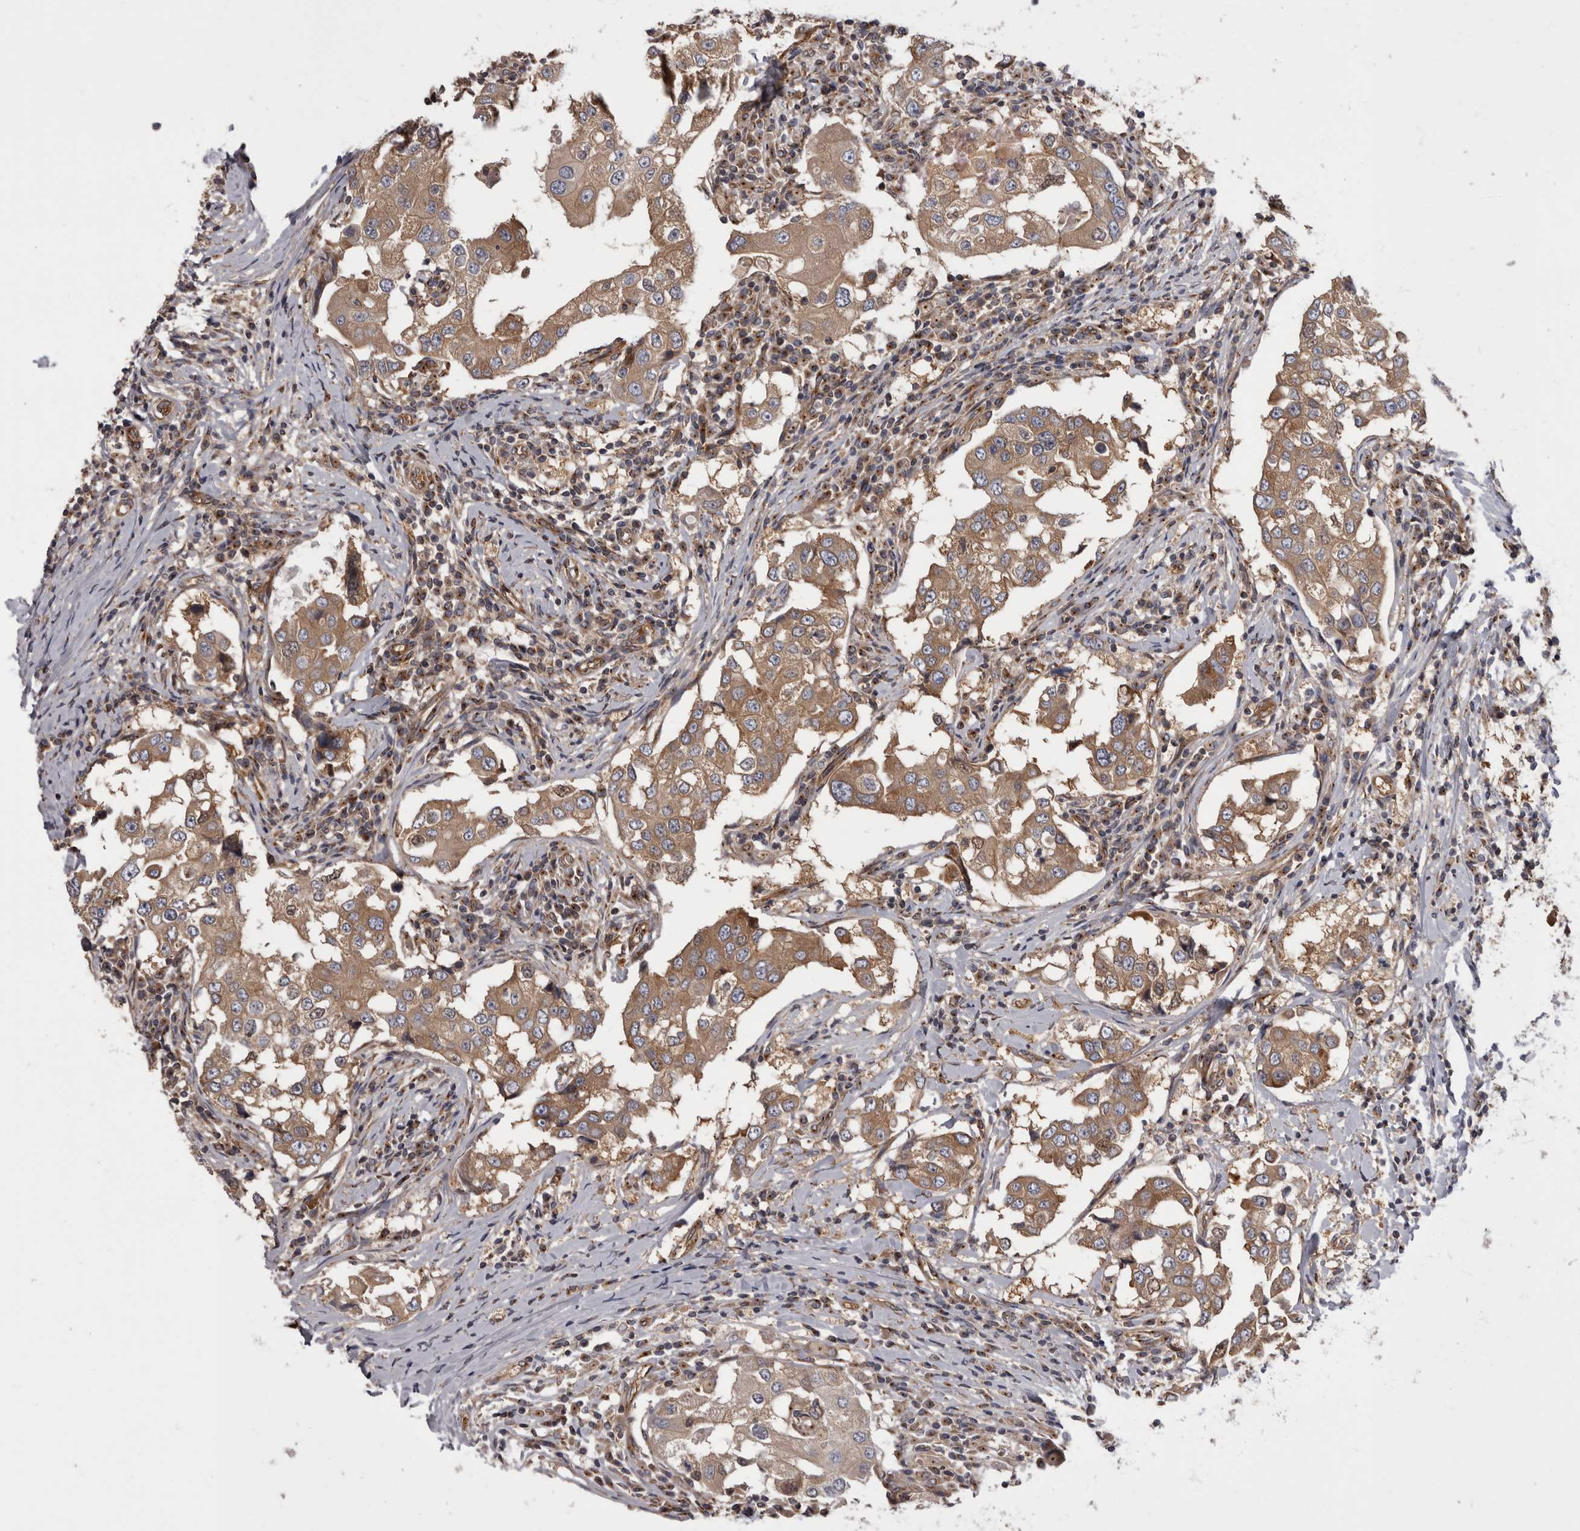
{"staining": {"intensity": "moderate", "quantity": ">75%", "location": "cytoplasmic/membranous"}, "tissue": "breast cancer", "cell_type": "Tumor cells", "image_type": "cancer", "snomed": [{"axis": "morphology", "description": "Duct carcinoma"}, {"axis": "topography", "description": "Breast"}], "caption": "Immunohistochemistry photomicrograph of breast cancer stained for a protein (brown), which displays medium levels of moderate cytoplasmic/membranous expression in about >75% of tumor cells.", "gene": "HOOK3", "patient": {"sex": "female", "age": 27}}